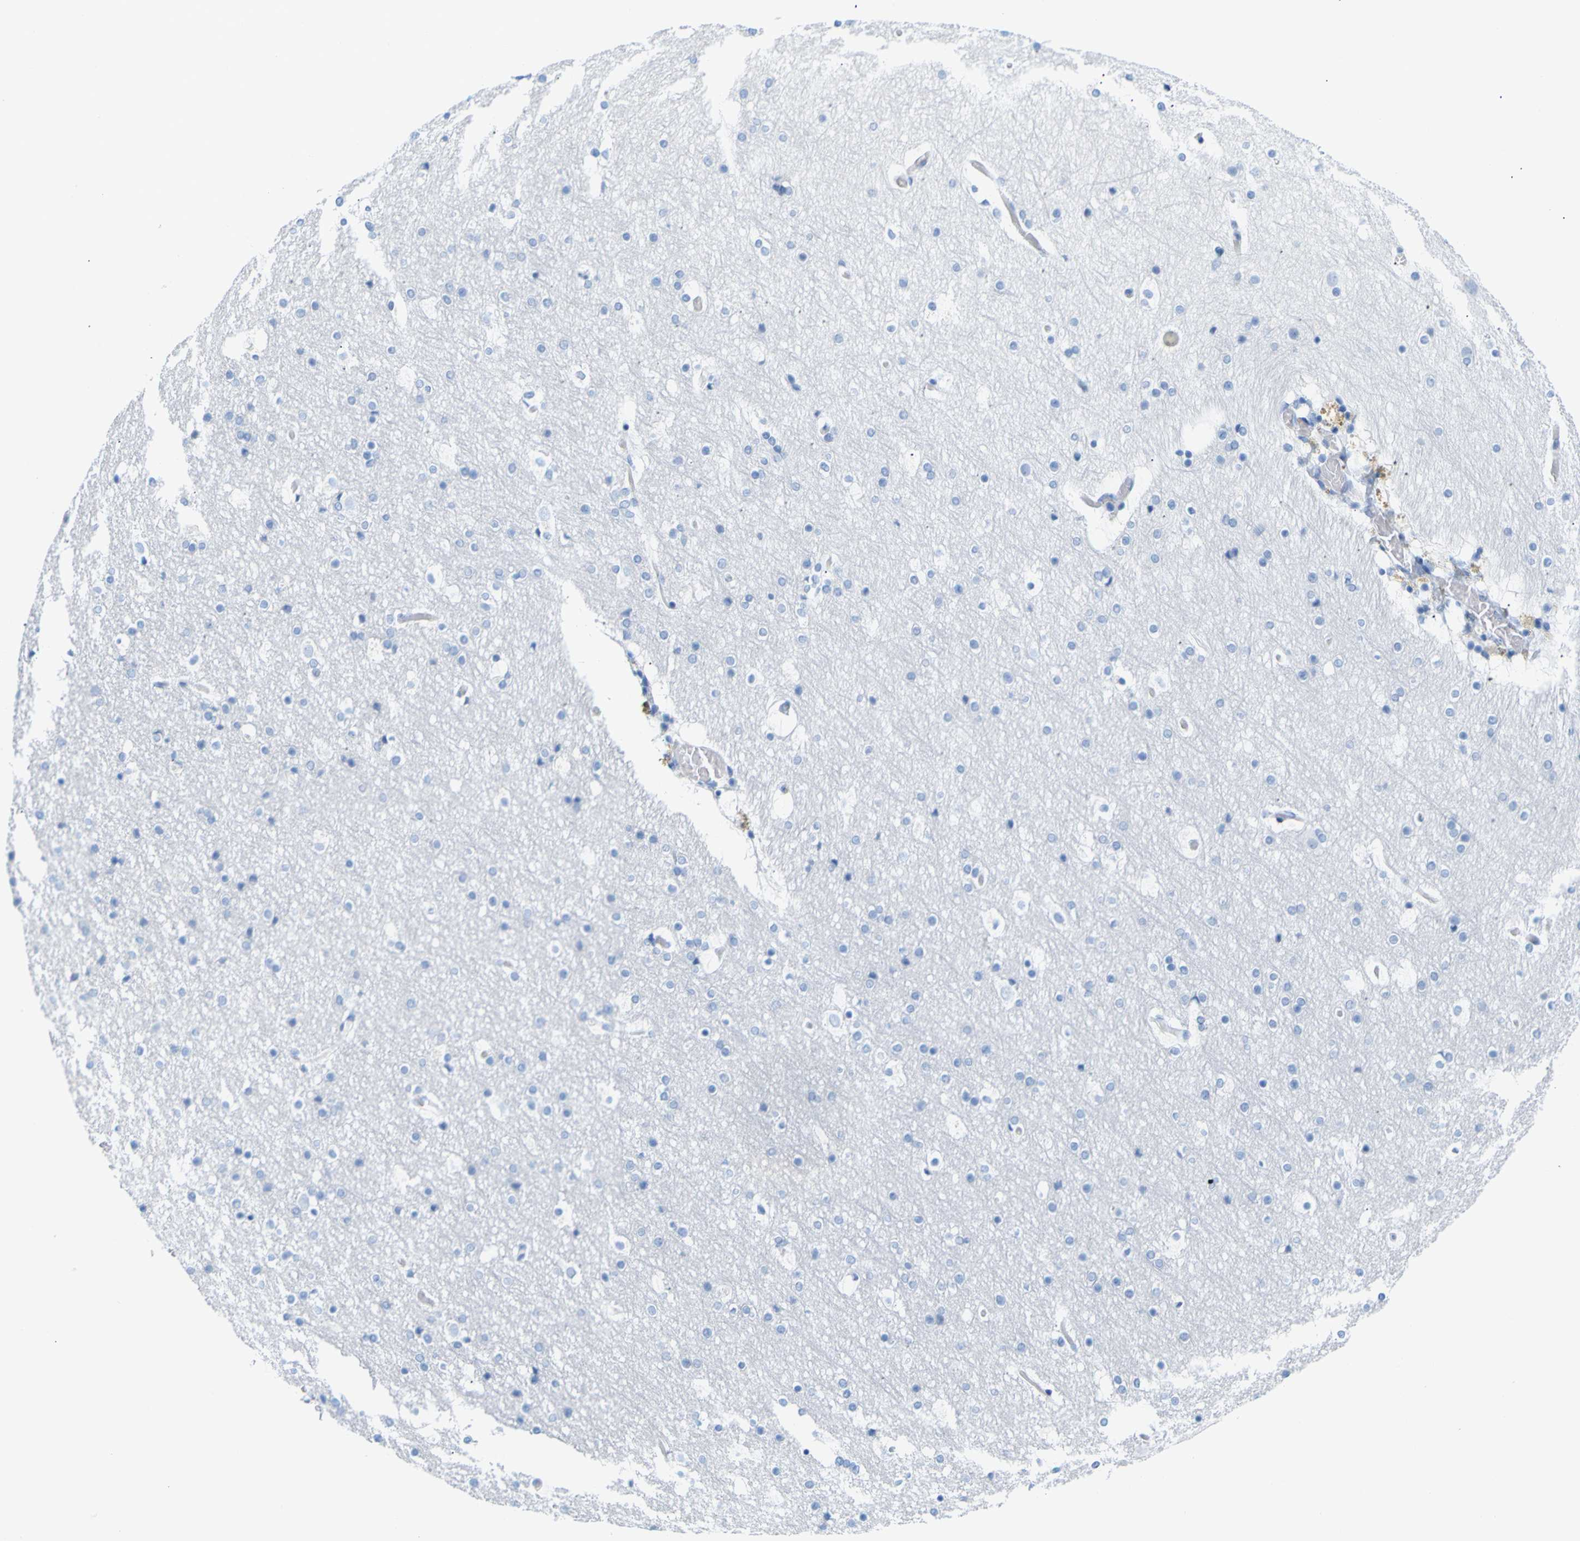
{"staining": {"intensity": "negative", "quantity": "none", "location": "none"}, "tissue": "cerebral cortex", "cell_type": "Endothelial cells", "image_type": "normal", "snomed": [{"axis": "morphology", "description": "Normal tissue, NOS"}, {"axis": "topography", "description": "Cerebral cortex"}], "caption": "This is a micrograph of IHC staining of unremarkable cerebral cortex, which shows no positivity in endothelial cells.", "gene": "OPN1SW", "patient": {"sex": "male", "age": 57}}